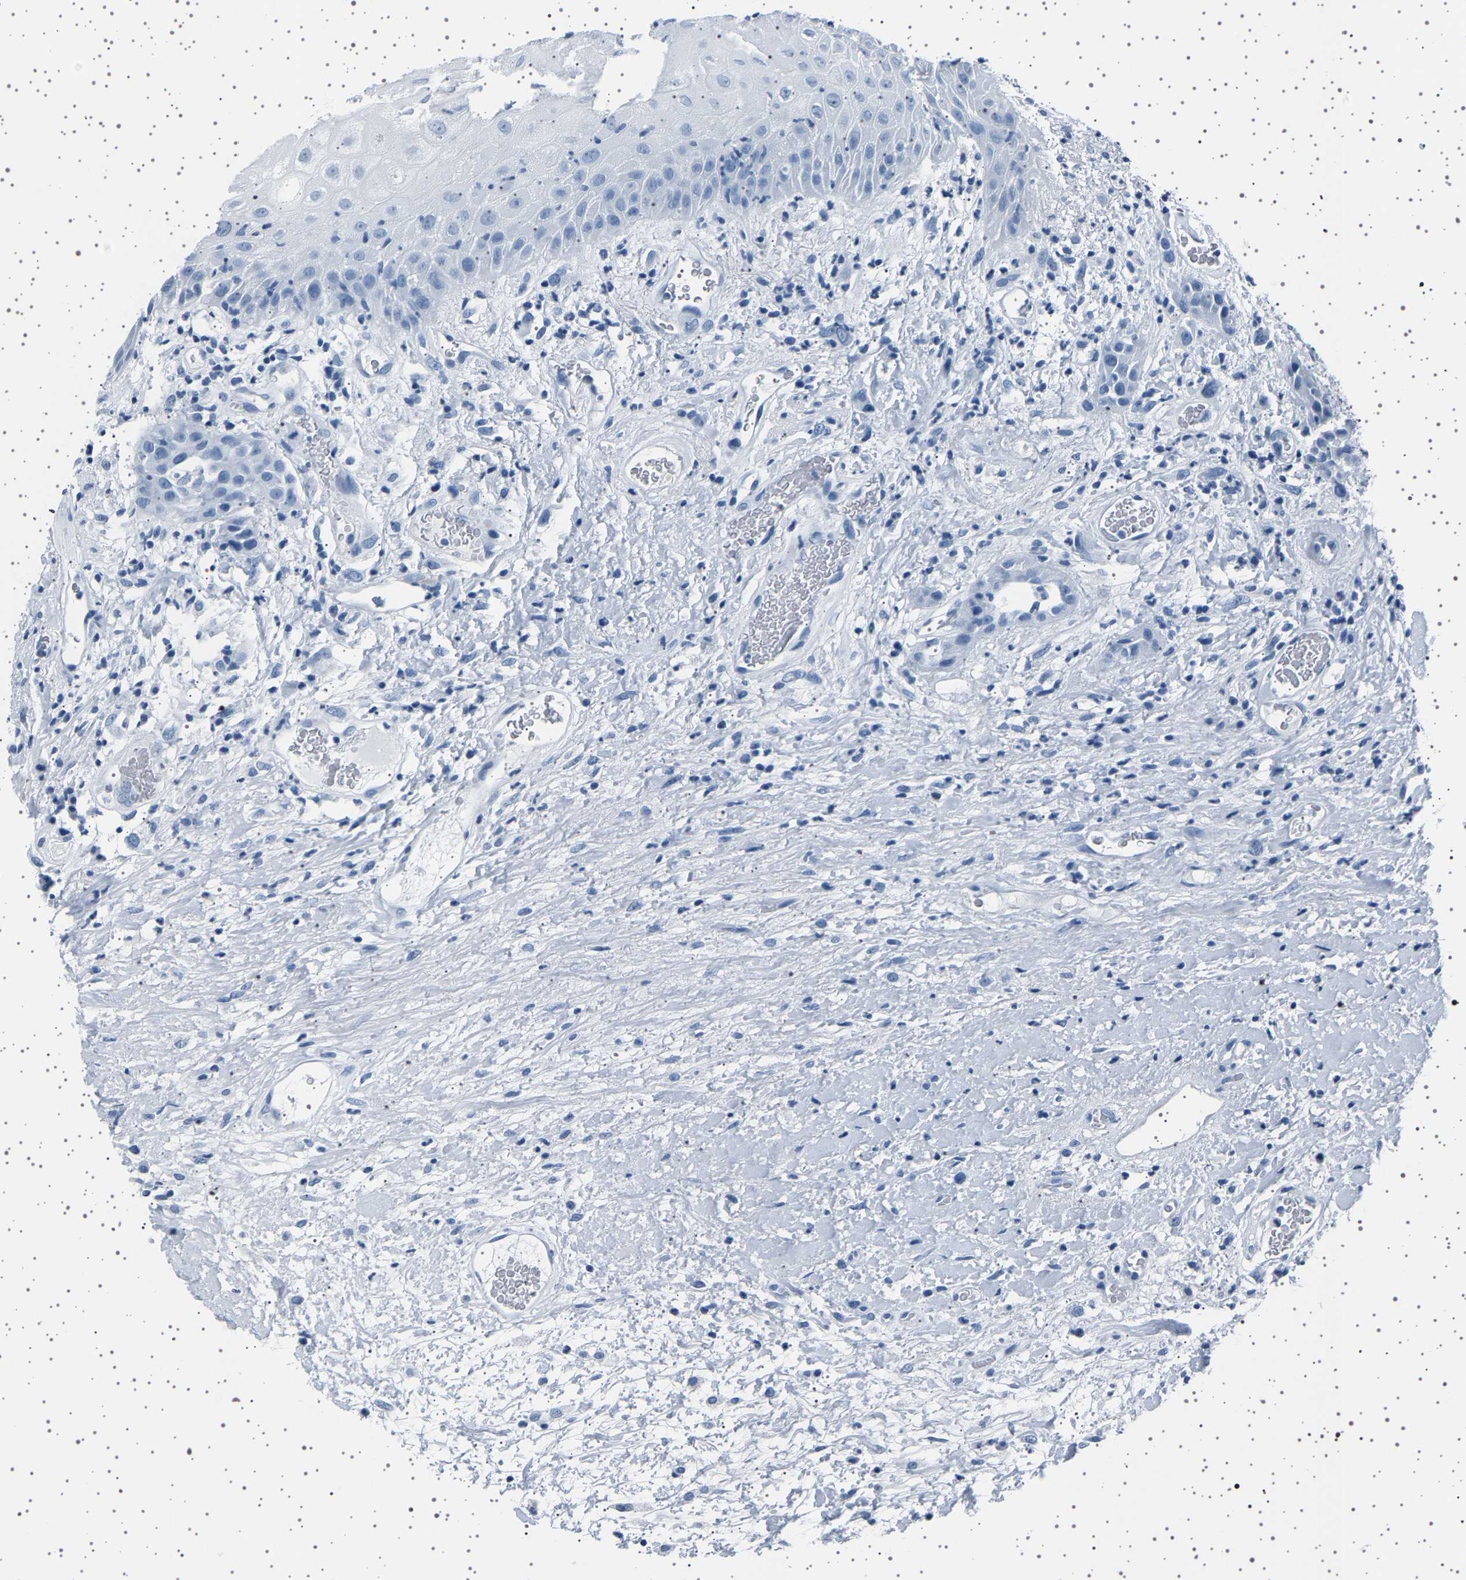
{"staining": {"intensity": "negative", "quantity": "none", "location": "none"}, "tissue": "head and neck cancer", "cell_type": "Tumor cells", "image_type": "cancer", "snomed": [{"axis": "morphology", "description": "Normal tissue, NOS"}, {"axis": "morphology", "description": "Squamous cell carcinoma, NOS"}, {"axis": "topography", "description": "Cartilage tissue"}, {"axis": "topography", "description": "Head-Neck"}], "caption": "A micrograph of head and neck cancer (squamous cell carcinoma) stained for a protein shows no brown staining in tumor cells.", "gene": "TFF3", "patient": {"sex": "male", "age": 62}}